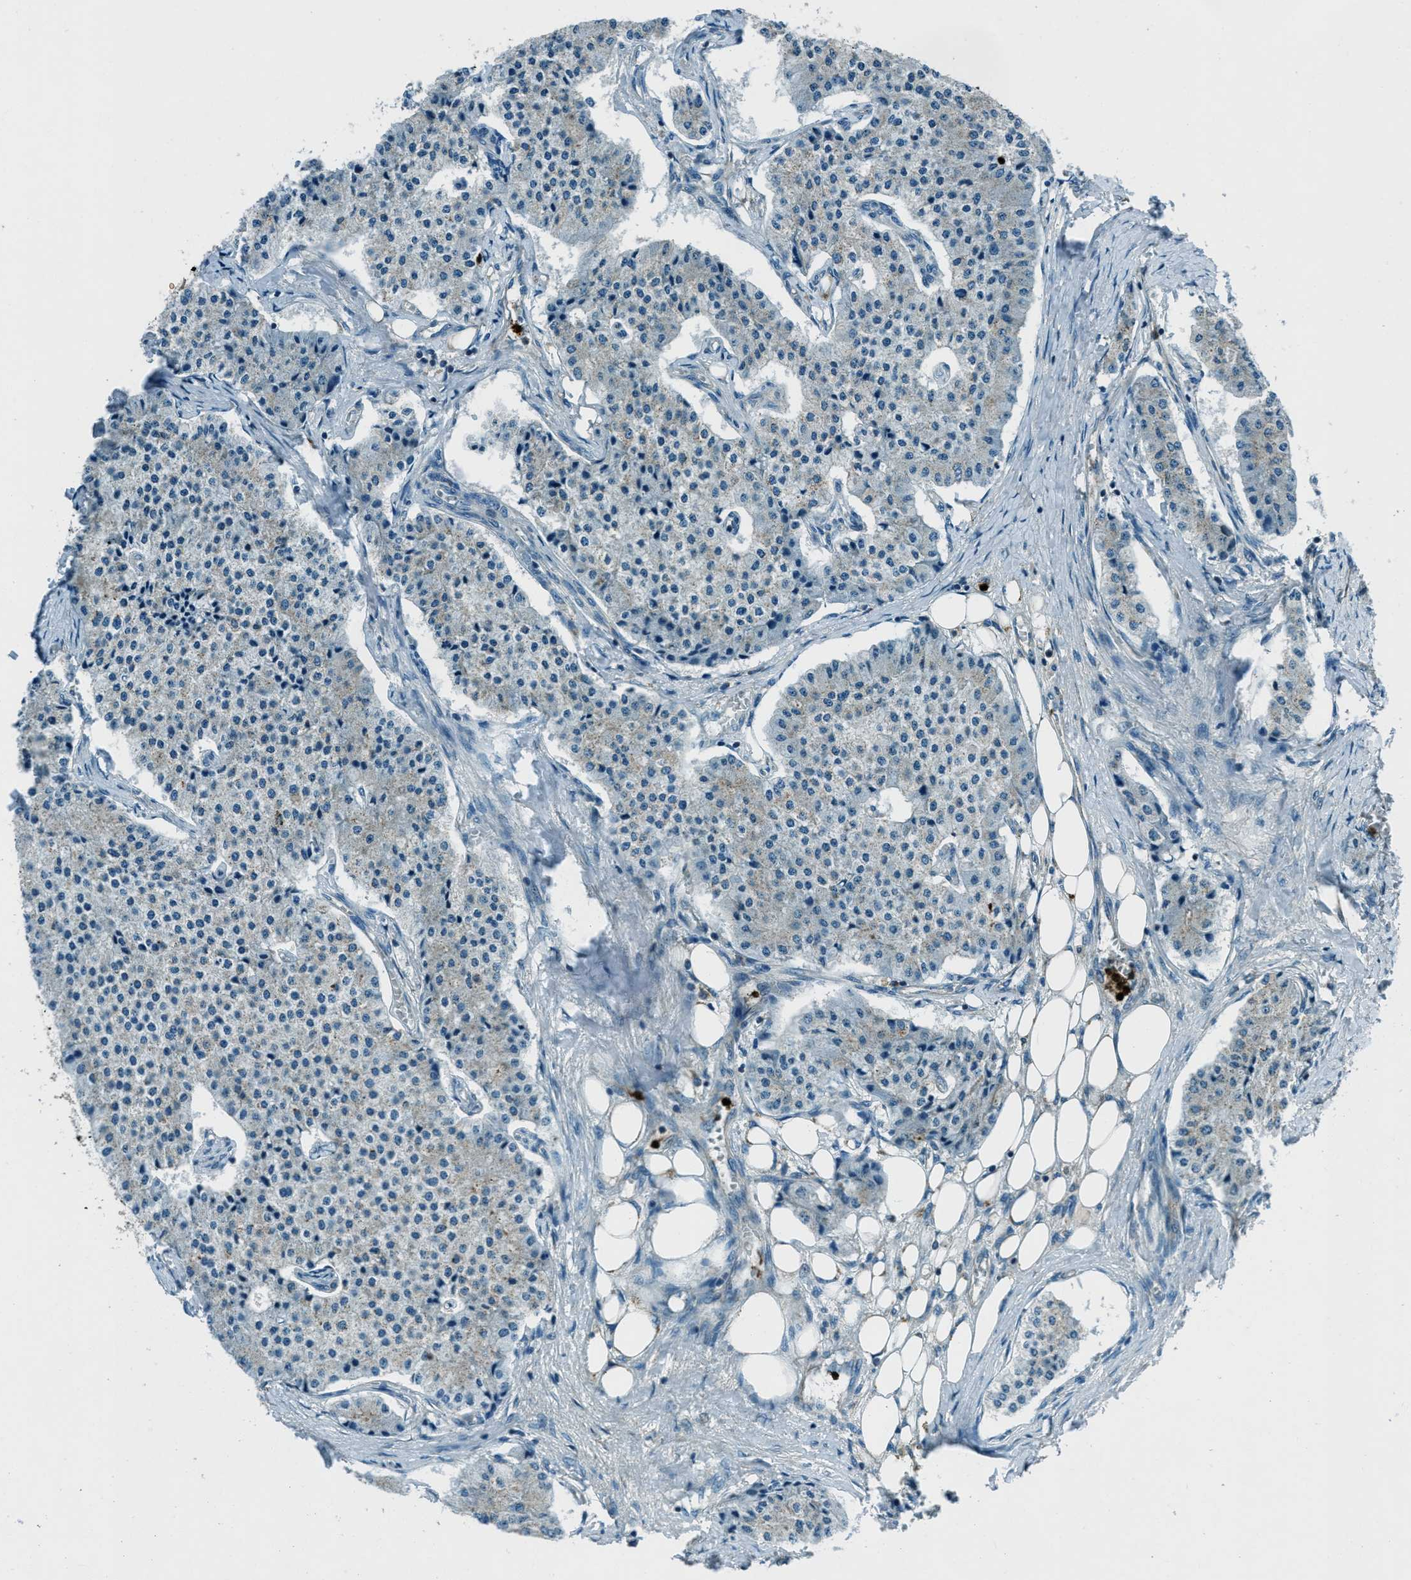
{"staining": {"intensity": "negative", "quantity": "none", "location": "none"}, "tissue": "carcinoid", "cell_type": "Tumor cells", "image_type": "cancer", "snomed": [{"axis": "morphology", "description": "Carcinoid, malignant, NOS"}, {"axis": "topography", "description": "Colon"}], "caption": "Protein analysis of carcinoid reveals no significant staining in tumor cells.", "gene": "FAR1", "patient": {"sex": "female", "age": 52}}